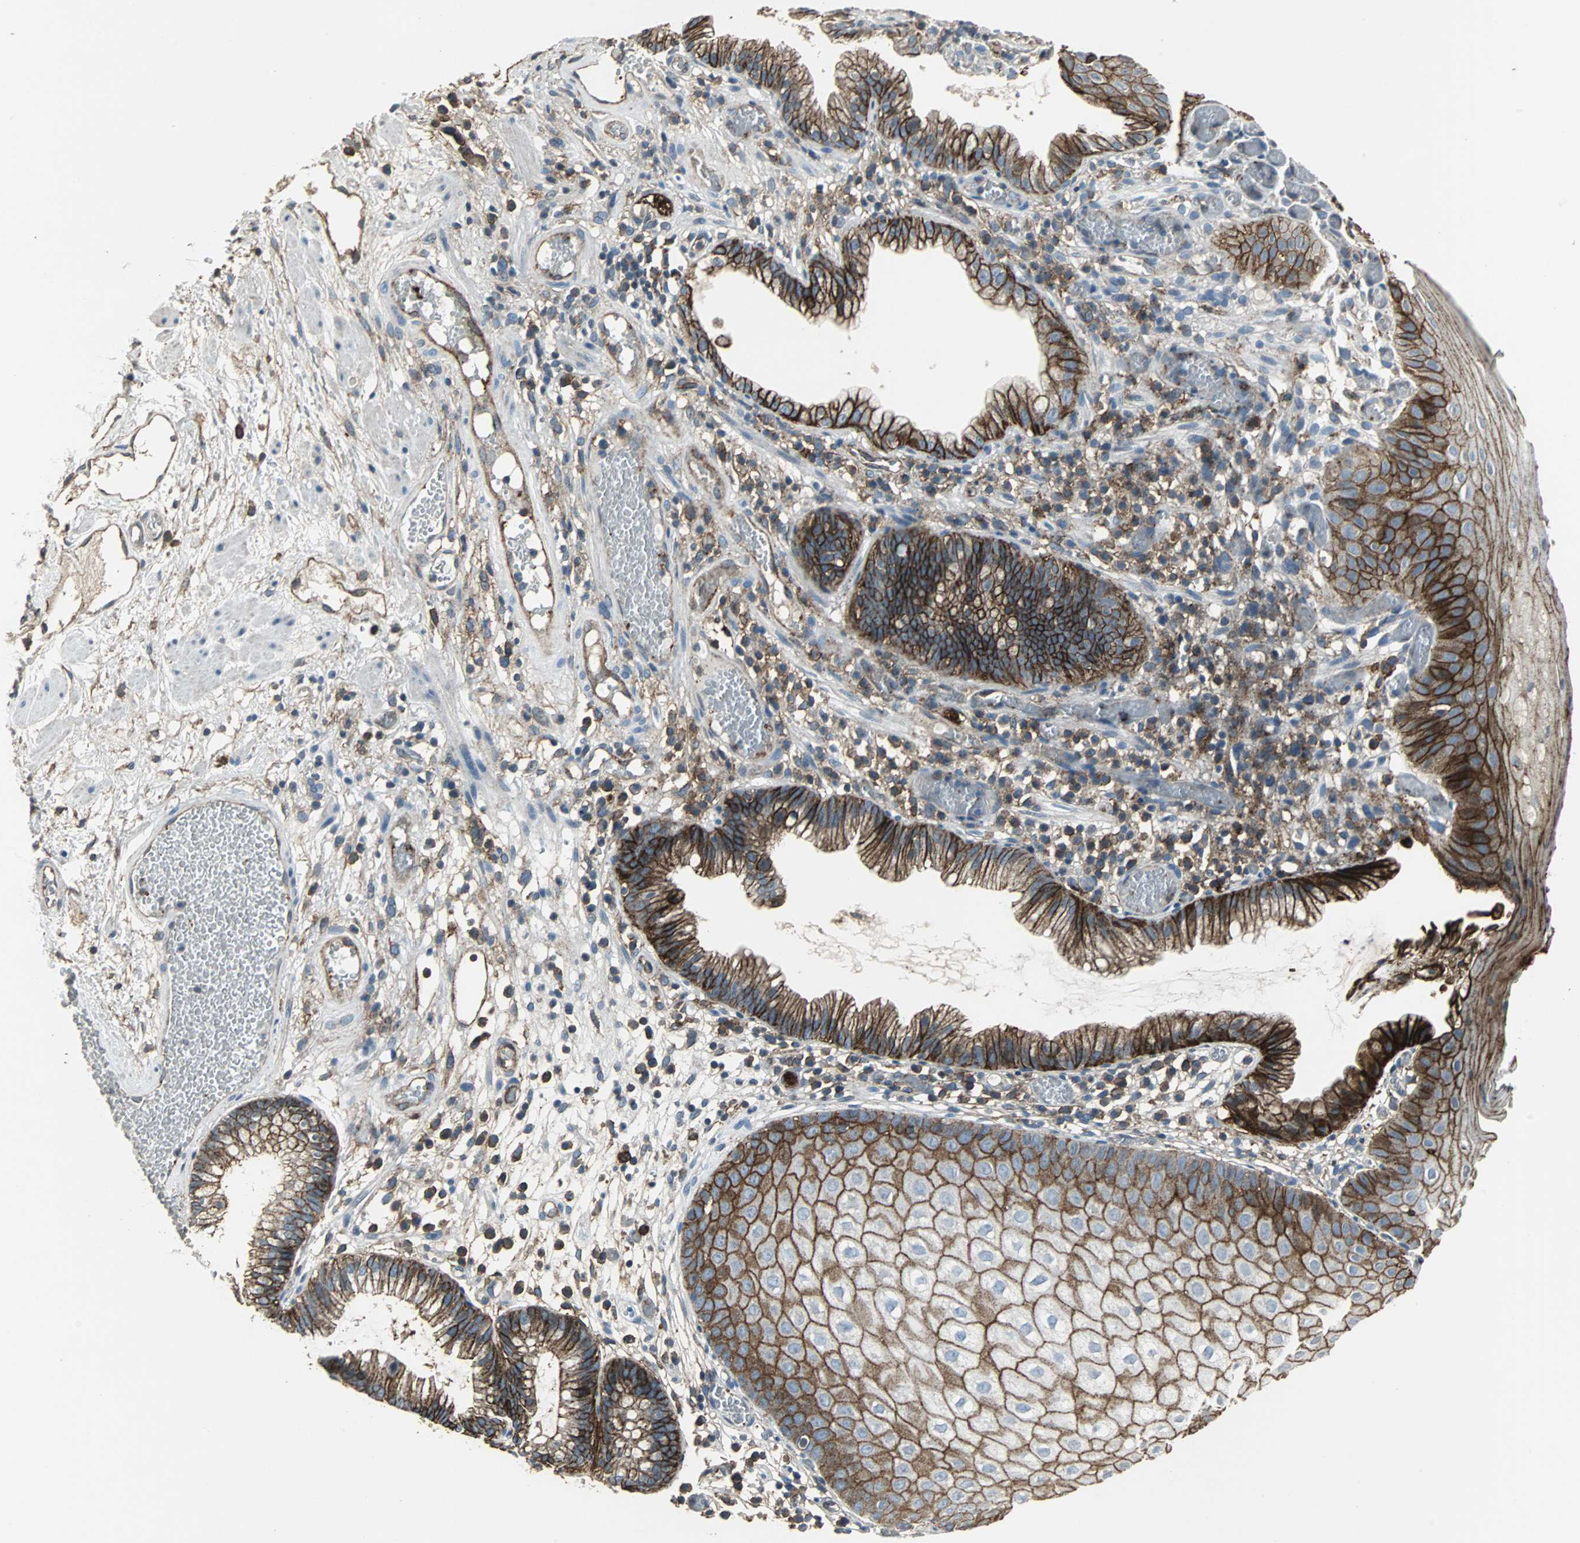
{"staining": {"intensity": "moderate", "quantity": ">75%", "location": "cytoplasmic/membranous"}, "tissue": "skin", "cell_type": "Epidermal cells", "image_type": "normal", "snomed": [{"axis": "morphology", "description": "Normal tissue, NOS"}, {"axis": "morphology", "description": "Hemorrhoids"}, {"axis": "morphology", "description": "Inflammation, NOS"}, {"axis": "topography", "description": "Anal"}], "caption": "DAB immunohistochemical staining of unremarkable skin displays moderate cytoplasmic/membranous protein staining in about >75% of epidermal cells.", "gene": "F11R", "patient": {"sex": "male", "age": 60}}